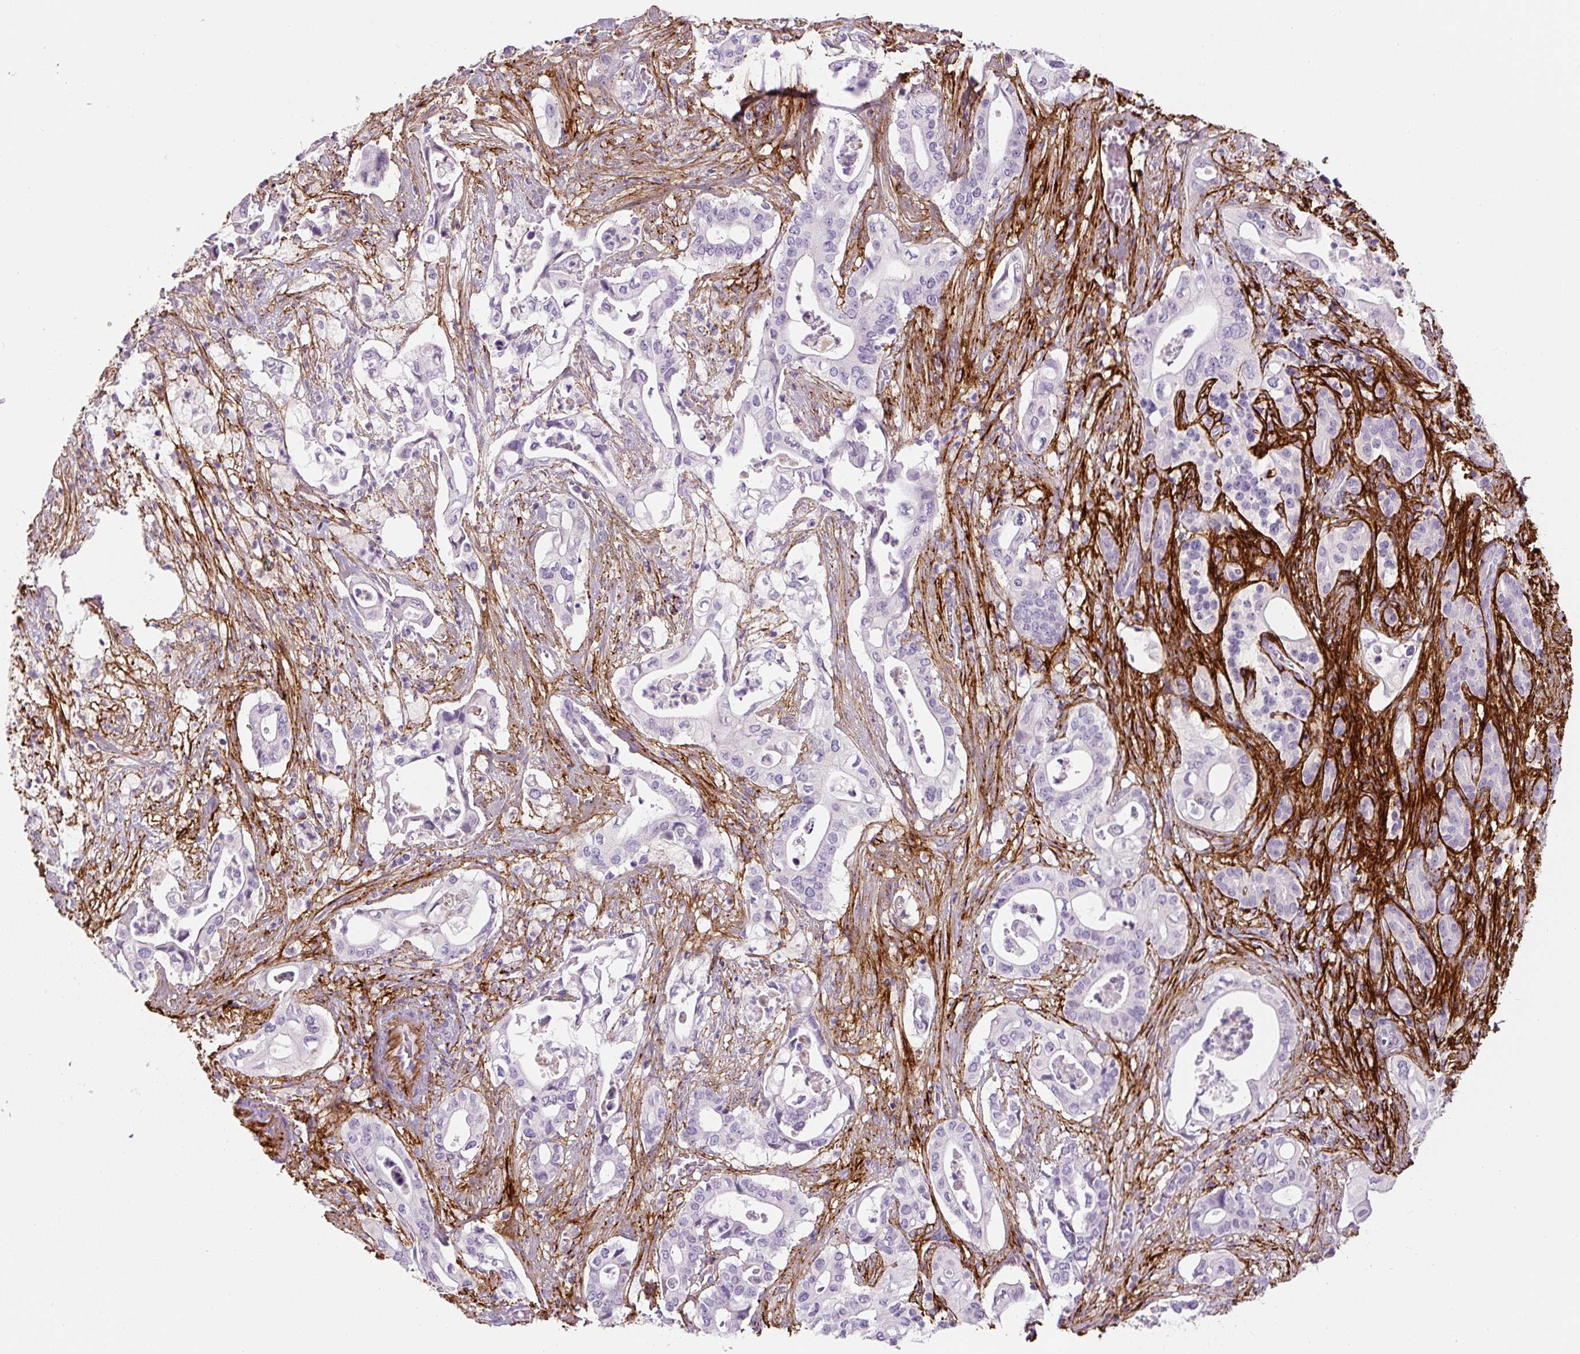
{"staining": {"intensity": "negative", "quantity": "none", "location": "none"}, "tissue": "pancreatic cancer", "cell_type": "Tumor cells", "image_type": "cancer", "snomed": [{"axis": "morphology", "description": "Adenocarcinoma, NOS"}, {"axis": "topography", "description": "Pancreas"}], "caption": "Immunohistochemistry (IHC) micrograph of pancreatic adenocarcinoma stained for a protein (brown), which displays no staining in tumor cells. Brightfield microscopy of IHC stained with DAB (brown) and hematoxylin (blue), captured at high magnification.", "gene": "FBN1", "patient": {"sex": "female", "age": 77}}